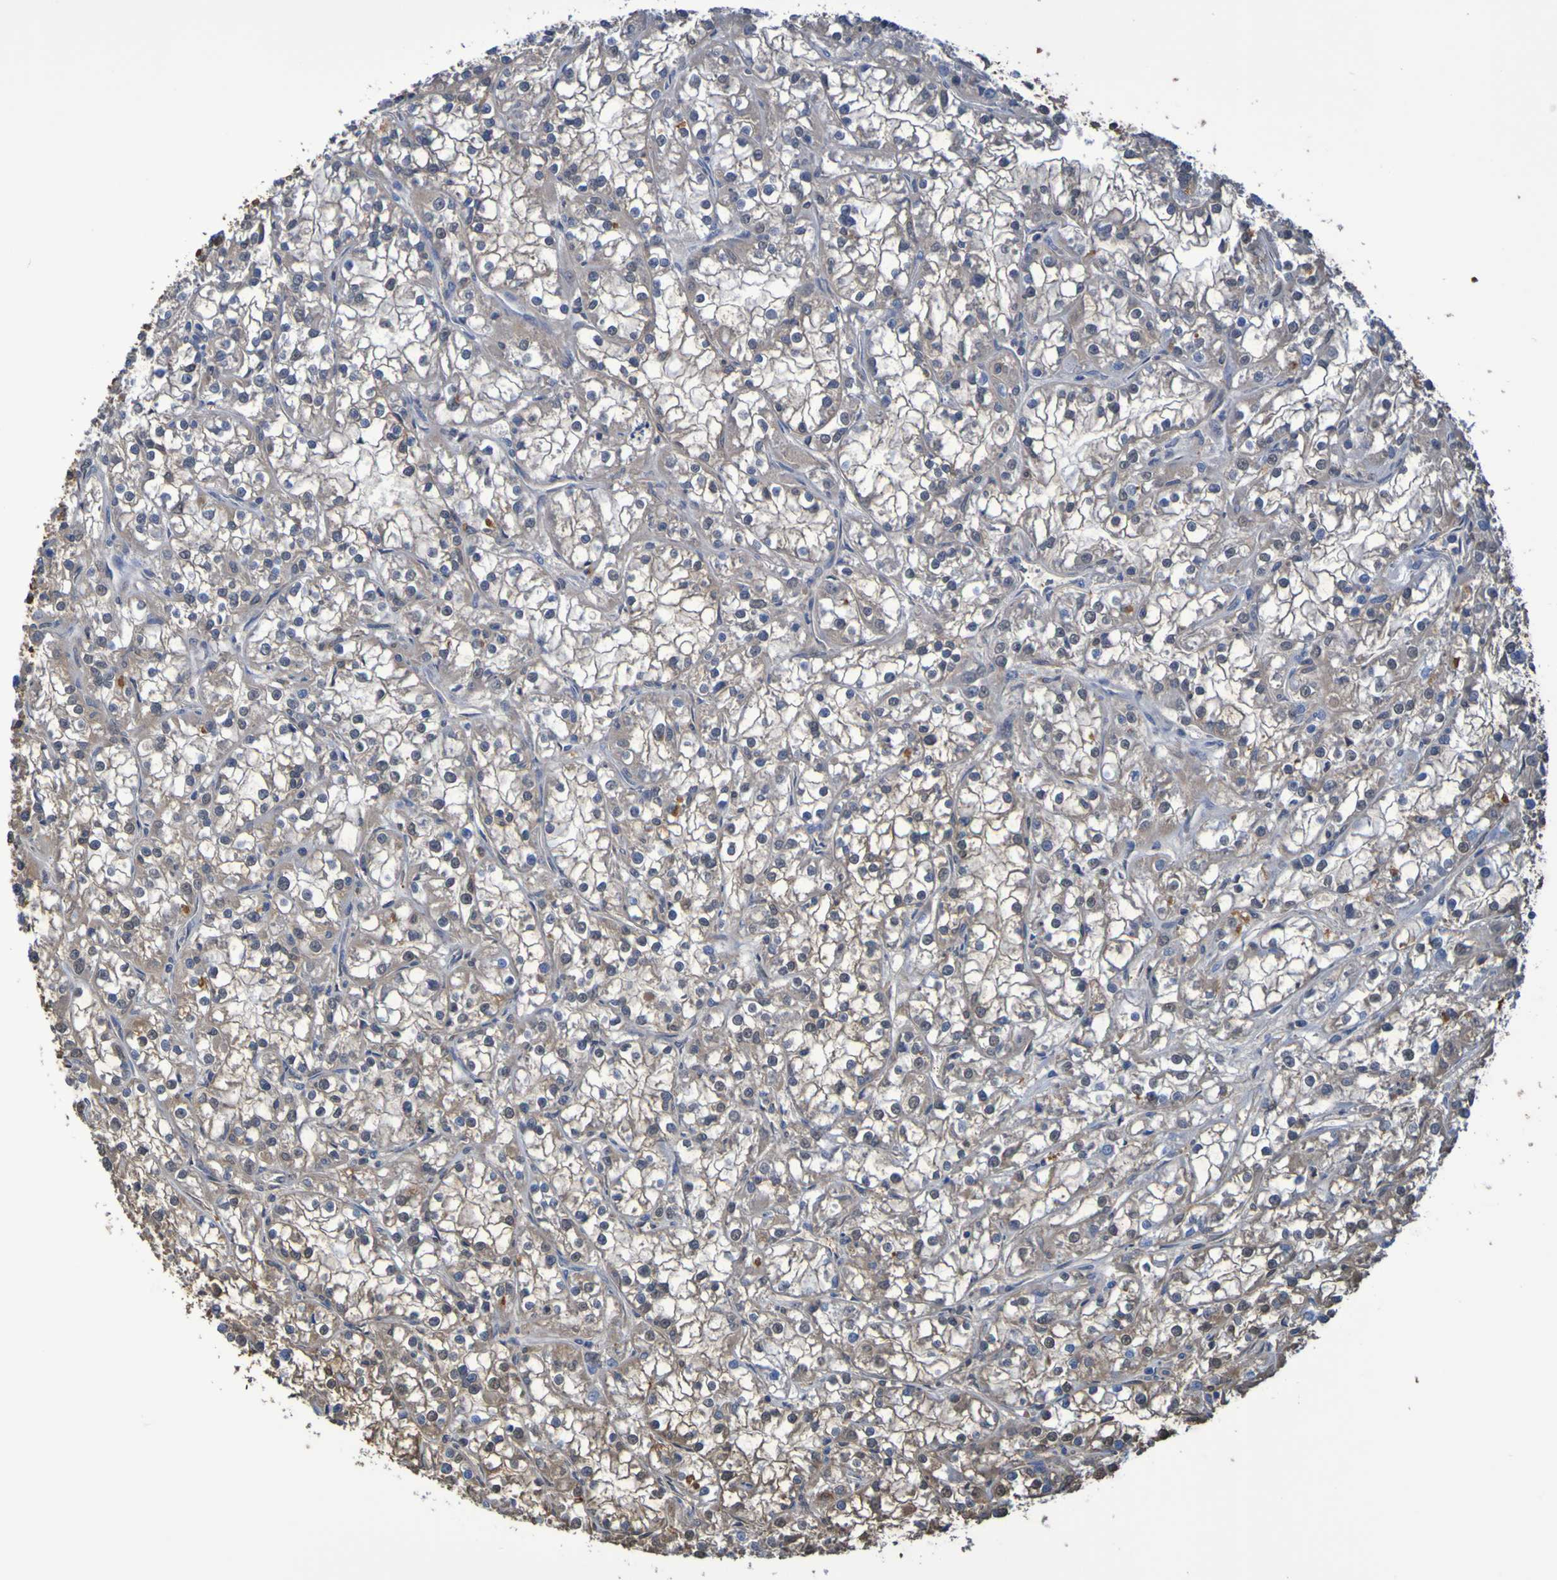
{"staining": {"intensity": "moderate", "quantity": "<25%", "location": "cytoplasmic/membranous"}, "tissue": "renal cancer", "cell_type": "Tumor cells", "image_type": "cancer", "snomed": [{"axis": "morphology", "description": "Adenocarcinoma, NOS"}, {"axis": "topography", "description": "Kidney"}], "caption": "This is a micrograph of immunohistochemistry staining of renal cancer (adenocarcinoma), which shows moderate positivity in the cytoplasmic/membranous of tumor cells.", "gene": "GAB3", "patient": {"sex": "female", "age": 52}}